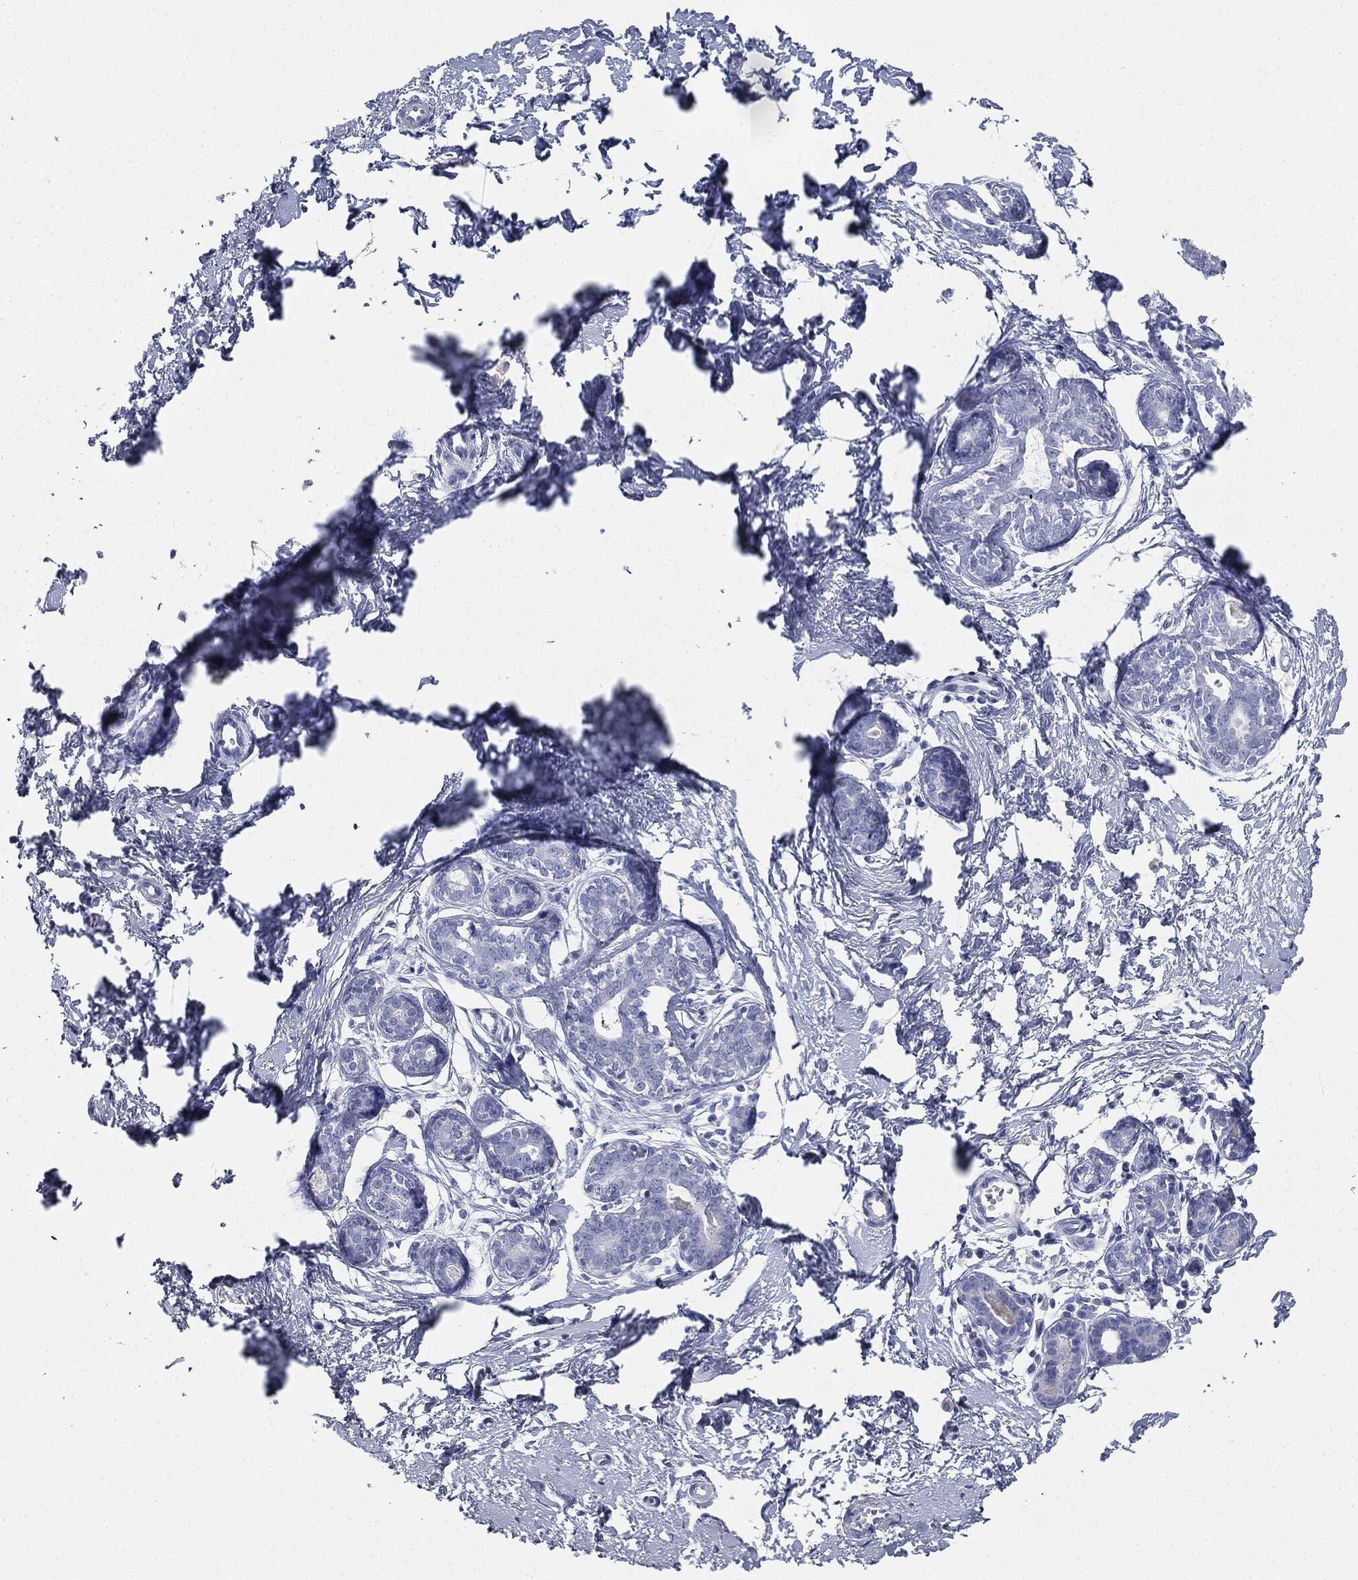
{"staining": {"intensity": "negative", "quantity": "none", "location": "none"}, "tissue": "breast", "cell_type": "Adipocytes", "image_type": "normal", "snomed": [{"axis": "morphology", "description": "Normal tissue, NOS"}, {"axis": "topography", "description": "Breast"}], "caption": "Micrograph shows no protein expression in adipocytes of benign breast. (Stains: DAB immunohistochemistry with hematoxylin counter stain, Microscopy: brightfield microscopy at high magnification).", "gene": "CUZD1", "patient": {"sex": "female", "age": 37}}